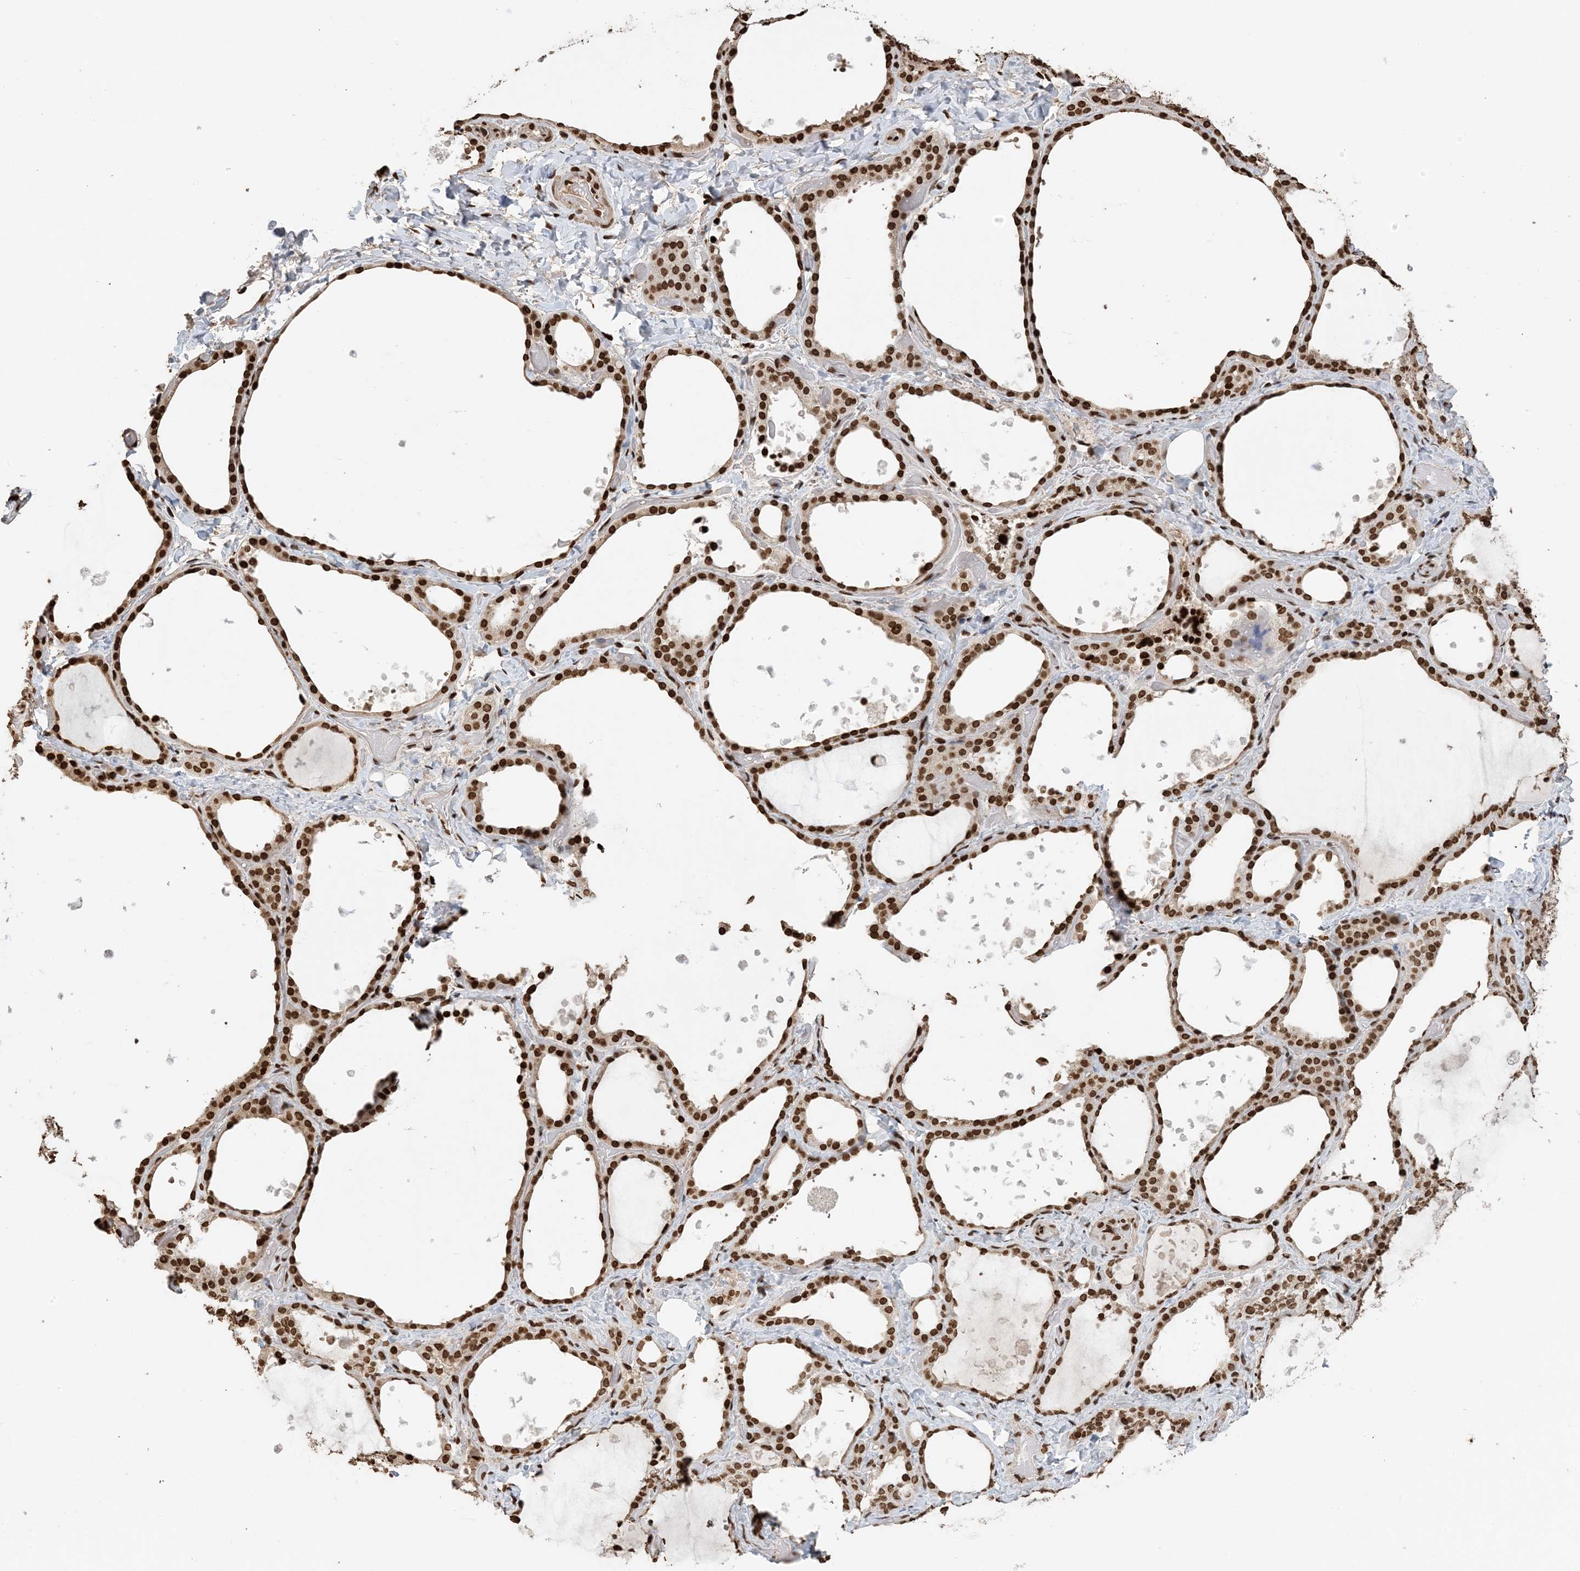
{"staining": {"intensity": "strong", "quantity": ">75%", "location": "nuclear"}, "tissue": "thyroid gland", "cell_type": "Glandular cells", "image_type": "normal", "snomed": [{"axis": "morphology", "description": "Normal tissue, NOS"}, {"axis": "topography", "description": "Thyroid gland"}], "caption": "A brown stain highlights strong nuclear expression of a protein in glandular cells of normal human thyroid gland. The staining was performed using DAB, with brown indicating positive protein expression. Nuclei are stained blue with hematoxylin.", "gene": "H3", "patient": {"sex": "female", "age": 44}}